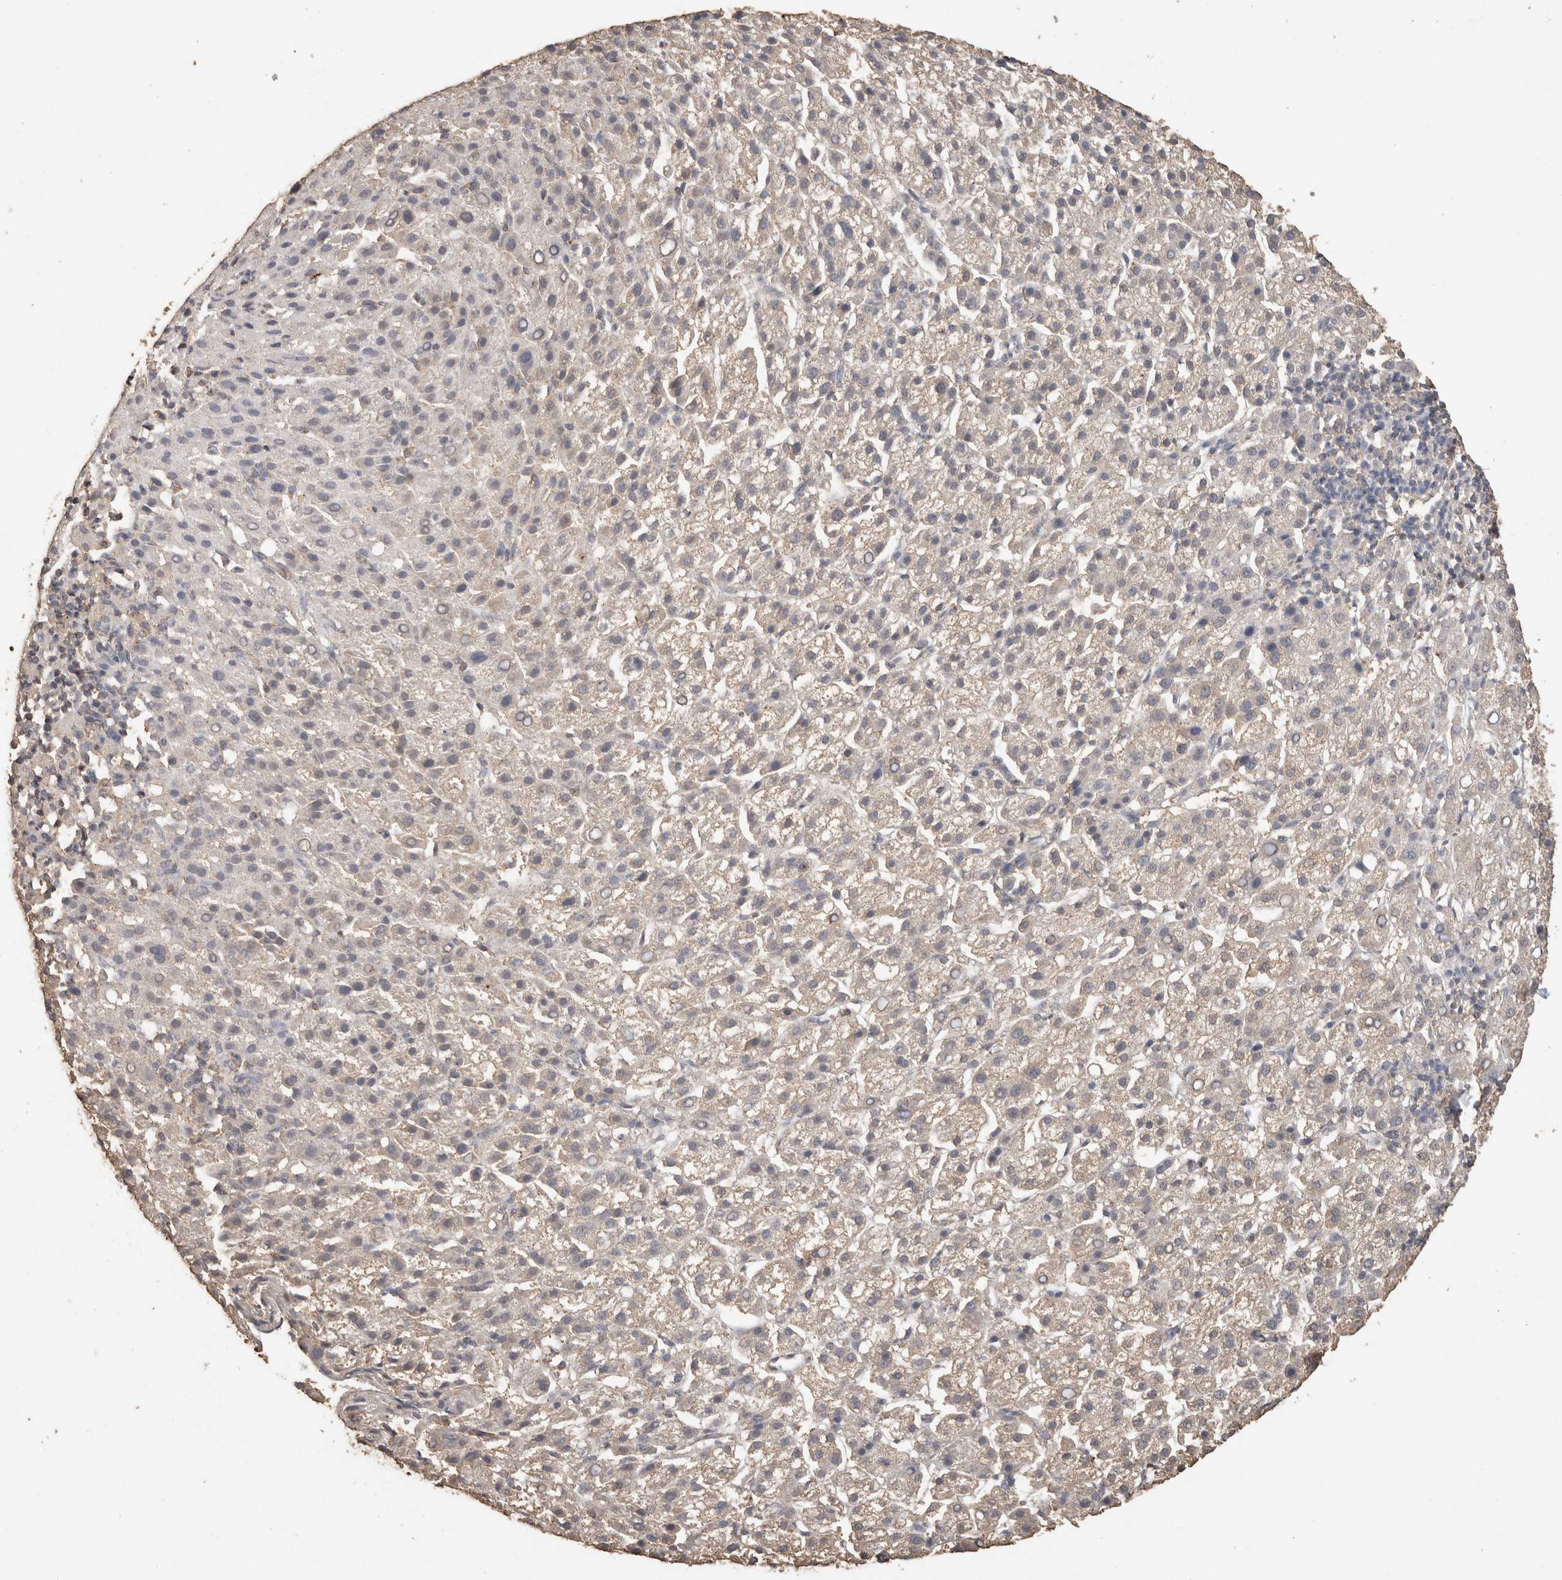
{"staining": {"intensity": "weak", "quantity": "<25%", "location": "cytoplasmic/membranous"}, "tissue": "liver cancer", "cell_type": "Tumor cells", "image_type": "cancer", "snomed": [{"axis": "morphology", "description": "Carcinoma, Hepatocellular, NOS"}, {"axis": "topography", "description": "Liver"}], "caption": "Immunohistochemistry of human hepatocellular carcinoma (liver) reveals no expression in tumor cells. Brightfield microscopy of immunohistochemistry stained with DAB (3,3'-diaminobenzidine) (brown) and hematoxylin (blue), captured at high magnification.", "gene": "CX3CL1", "patient": {"sex": "female", "age": 58}}